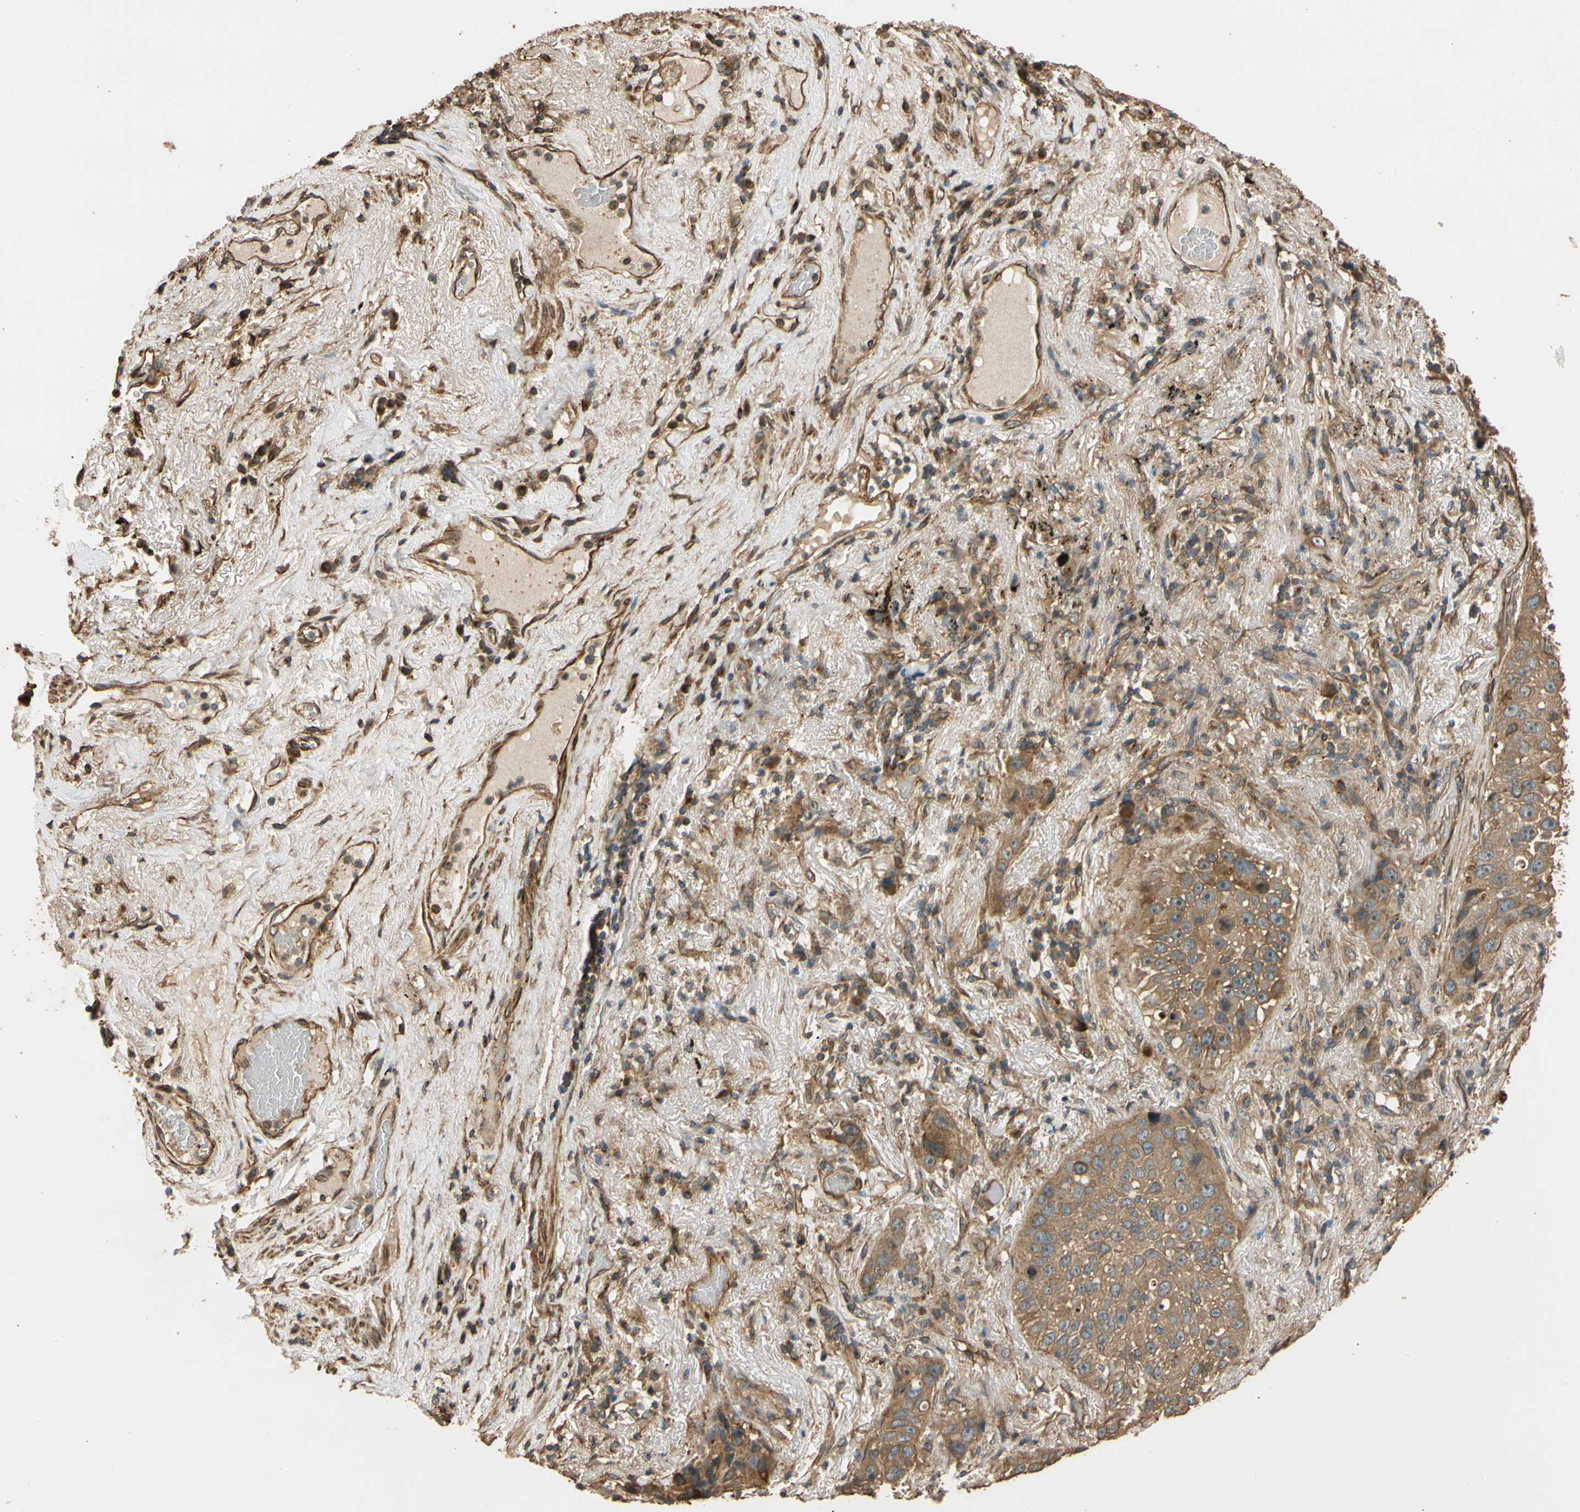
{"staining": {"intensity": "moderate", "quantity": ">75%", "location": "cytoplasmic/membranous"}, "tissue": "lung cancer", "cell_type": "Tumor cells", "image_type": "cancer", "snomed": [{"axis": "morphology", "description": "Squamous cell carcinoma, NOS"}, {"axis": "topography", "description": "Lung"}], "caption": "A medium amount of moderate cytoplasmic/membranous positivity is present in approximately >75% of tumor cells in lung cancer (squamous cell carcinoma) tissue.", "gene": "MGRN1", "patient": {"sex": "male", "age": 57}}